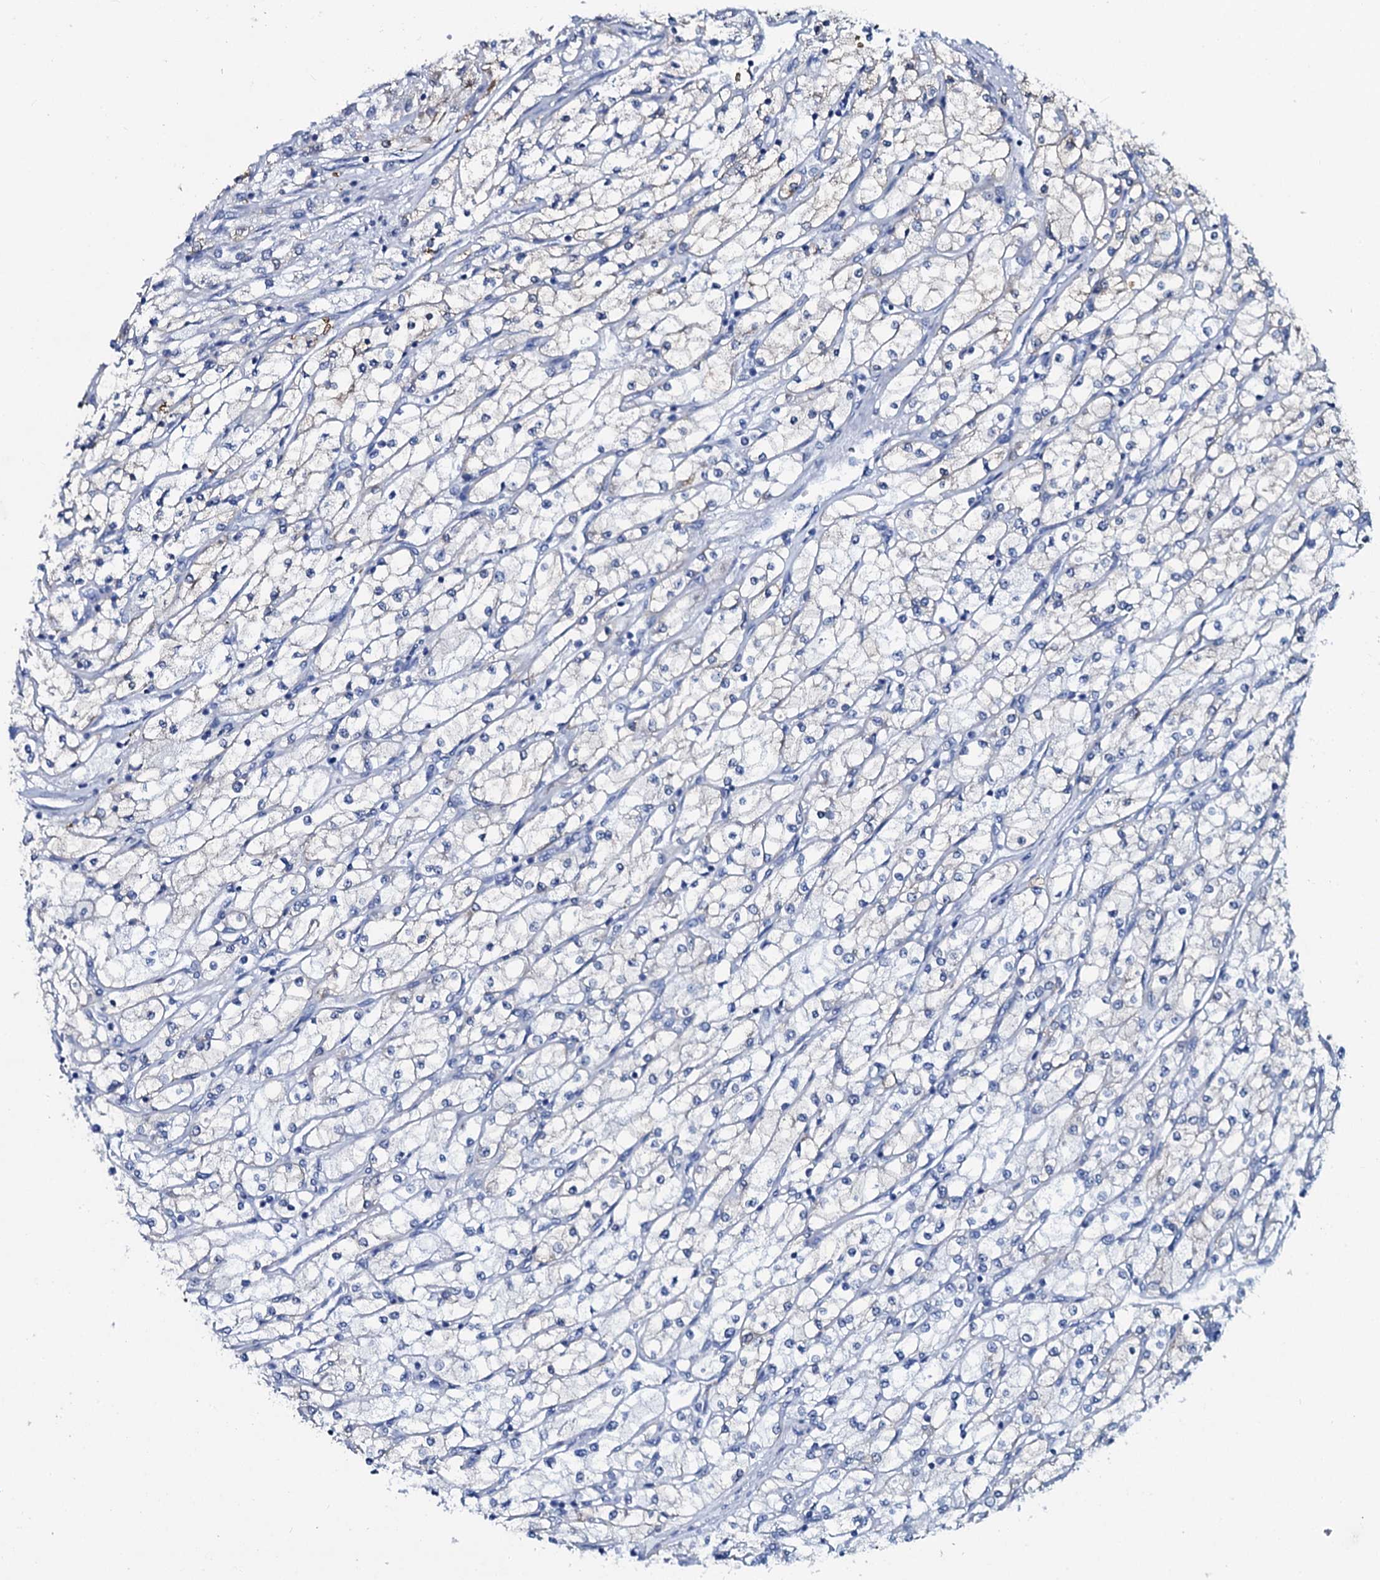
{"staining": {"intensity": "negative", "quantity": "none", "location": "none"}, "tissue": "renal cancer", "cell_type": "Tumor cells", "image_type": "cancer", "snomed": [{"axis": "morphology", "description": "Adenocarcinoma, NOS"}, {"axis": "topography", "description": "Kidney"}], "caption": "This micrograph is of adenocarcinoma (renal) stained with IHC to label a protein in brown with the nuclei are counter-stained blue. There is no positivity in tumor cells.", "gene": "SLC4A7", "patient": {"sex": "male", "age": 80}}